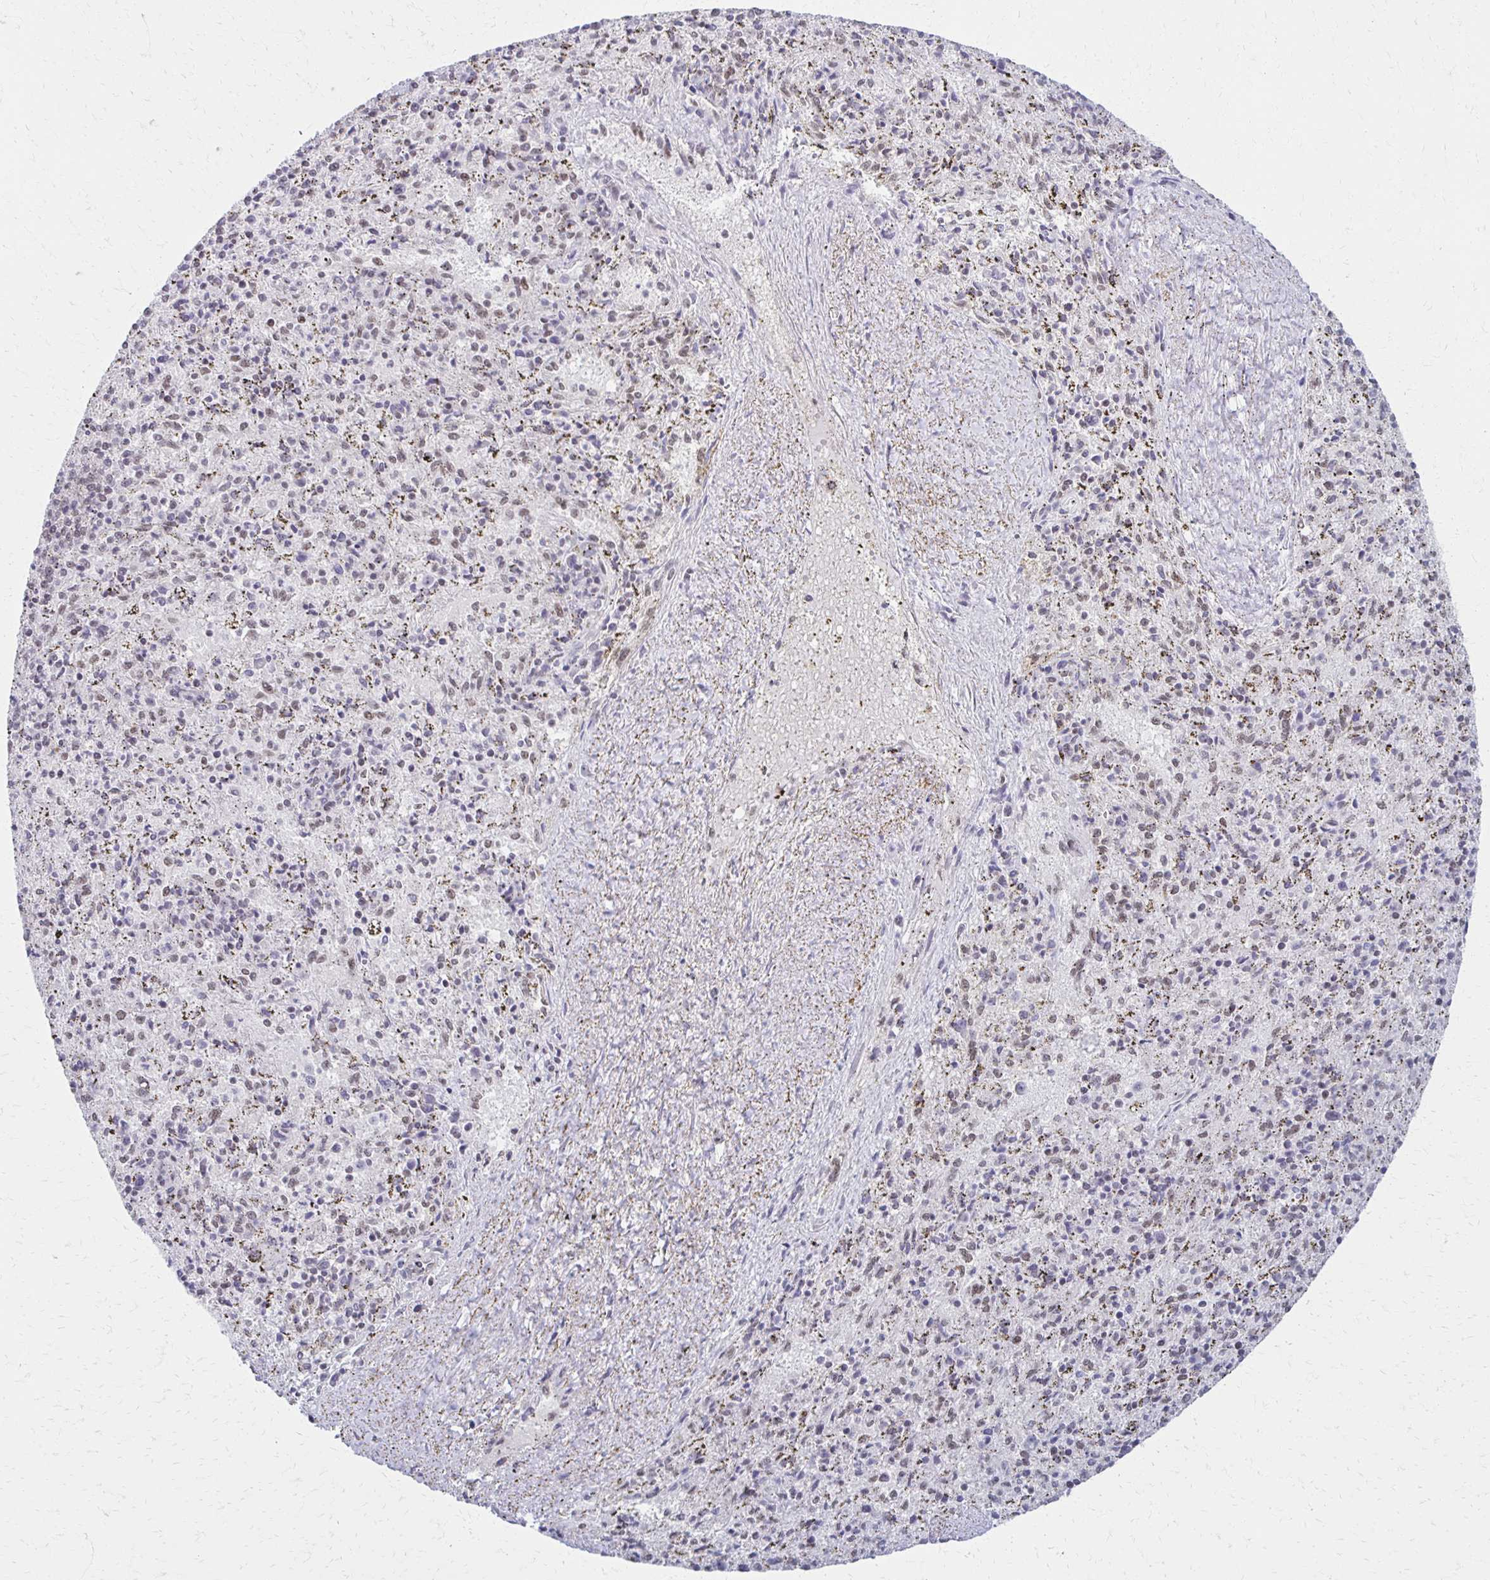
{"staining": {"intensity": "weak", "quantity": "<25%", "location": "nuclear"}, "tissue": "spleen", "cell_type": "Cells in red pulp", "image_type": "normal", "snomed": [{"axis": "morphology", "description": "Normal tissue, NOS"}, {"axis": "topography", "description": "Spleen"}], "caption": "A high-resolution image shows immunohistochemistry staining of benign spleen, which displays no significant staining in cells in red pulp. (DAB immunohistochemistry (IHC) with hematoxylin counter stain).", "gene": "IRF7", "patient": {"sex": "male", "age": 57}}